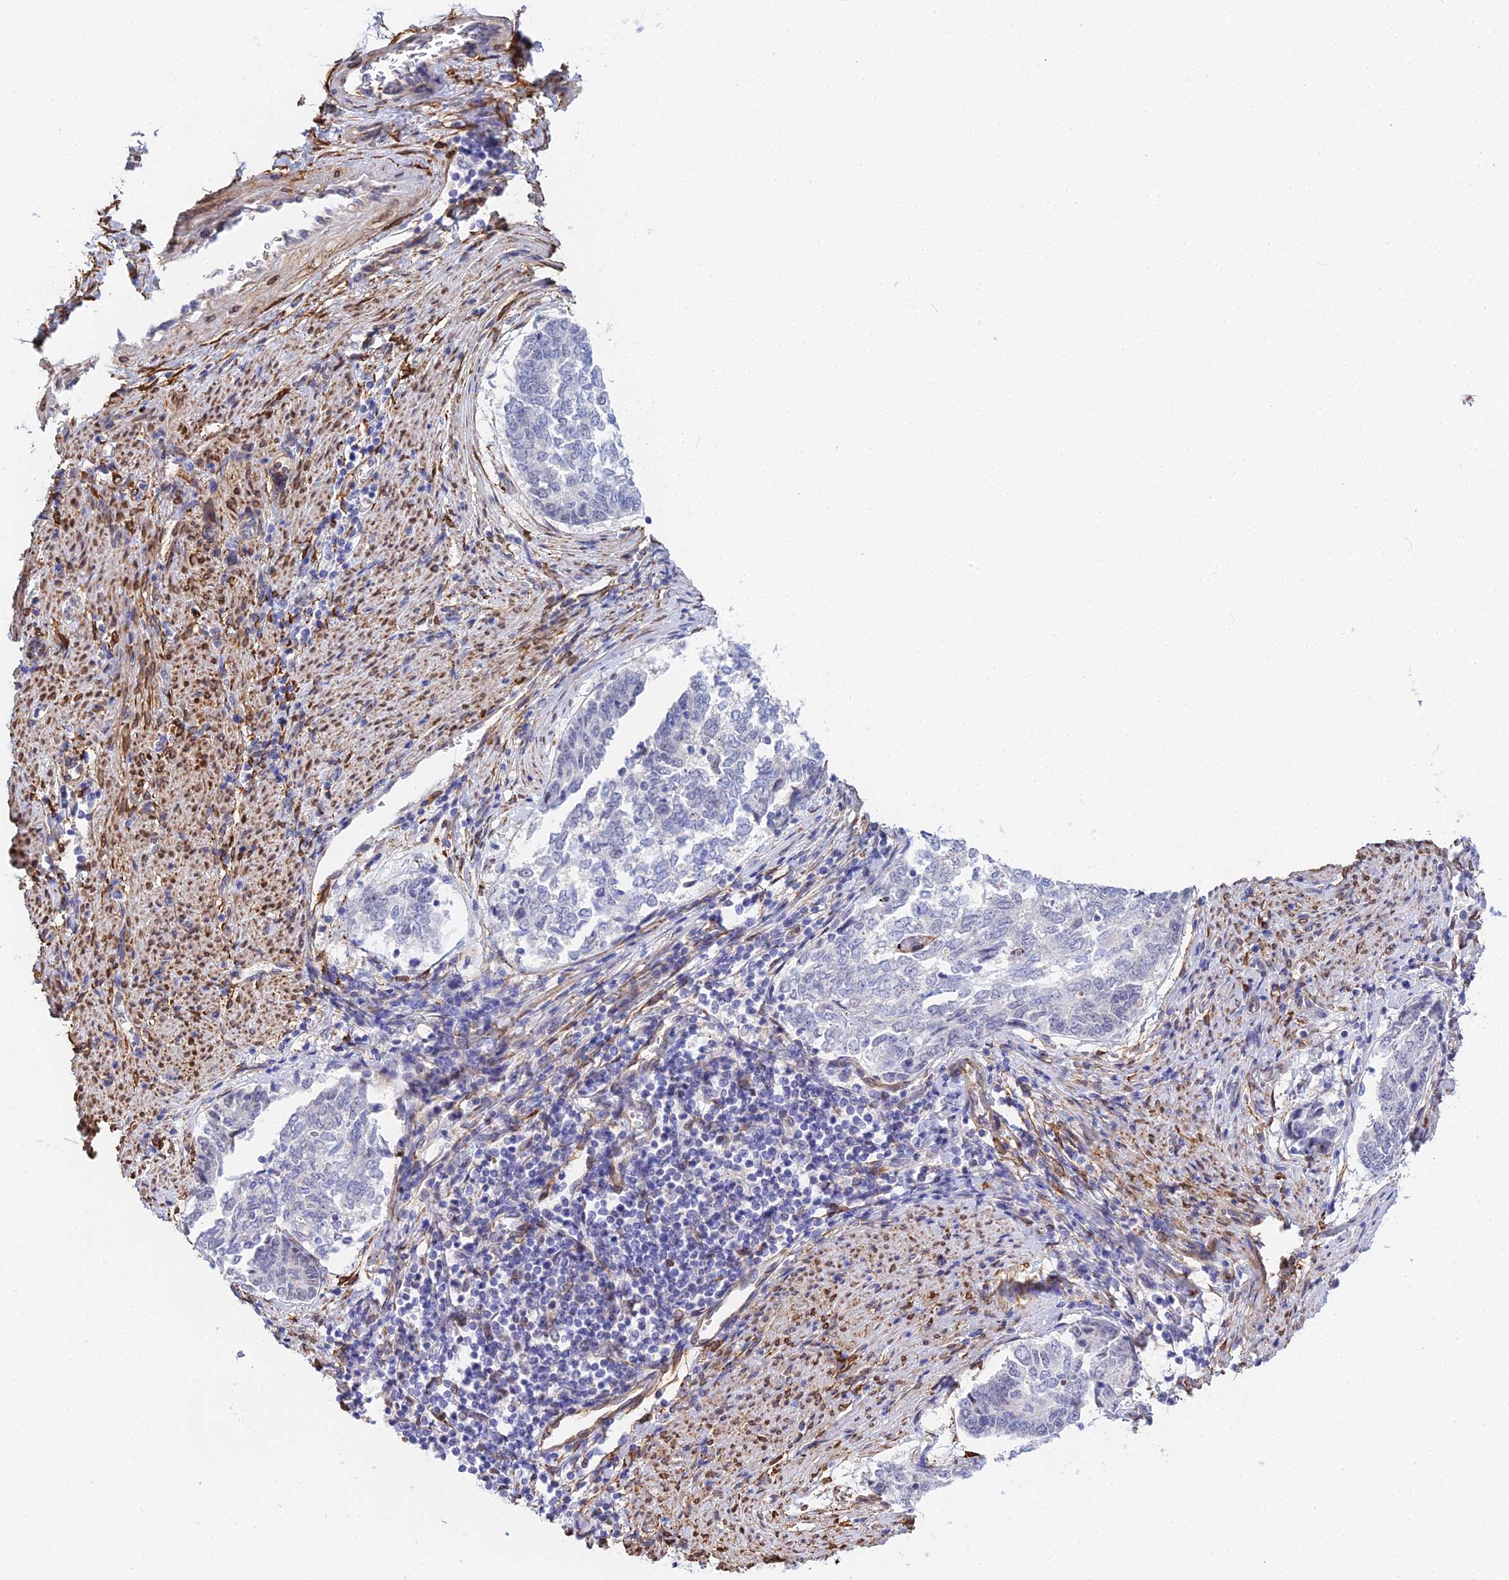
{"staining": {"intensity": "negative", "quantity": "none", "location": "none"}, "tissue": "endometrial cancer", "cell_type": "Tumor cells", "image_type": "cancer", "snomed": [{"axis": "morphology", "description": "Adenocarcinoma, NOS"}, {"axis": "topography", "description": "Endometrium"}], "caption": "A micrograph of endometrial cancer (adenocarcinoma) stained for a protein displays no brown staining in tumor cells.", "gene": "MXRA7", "patient": {"sex": "female", "age": 80}}